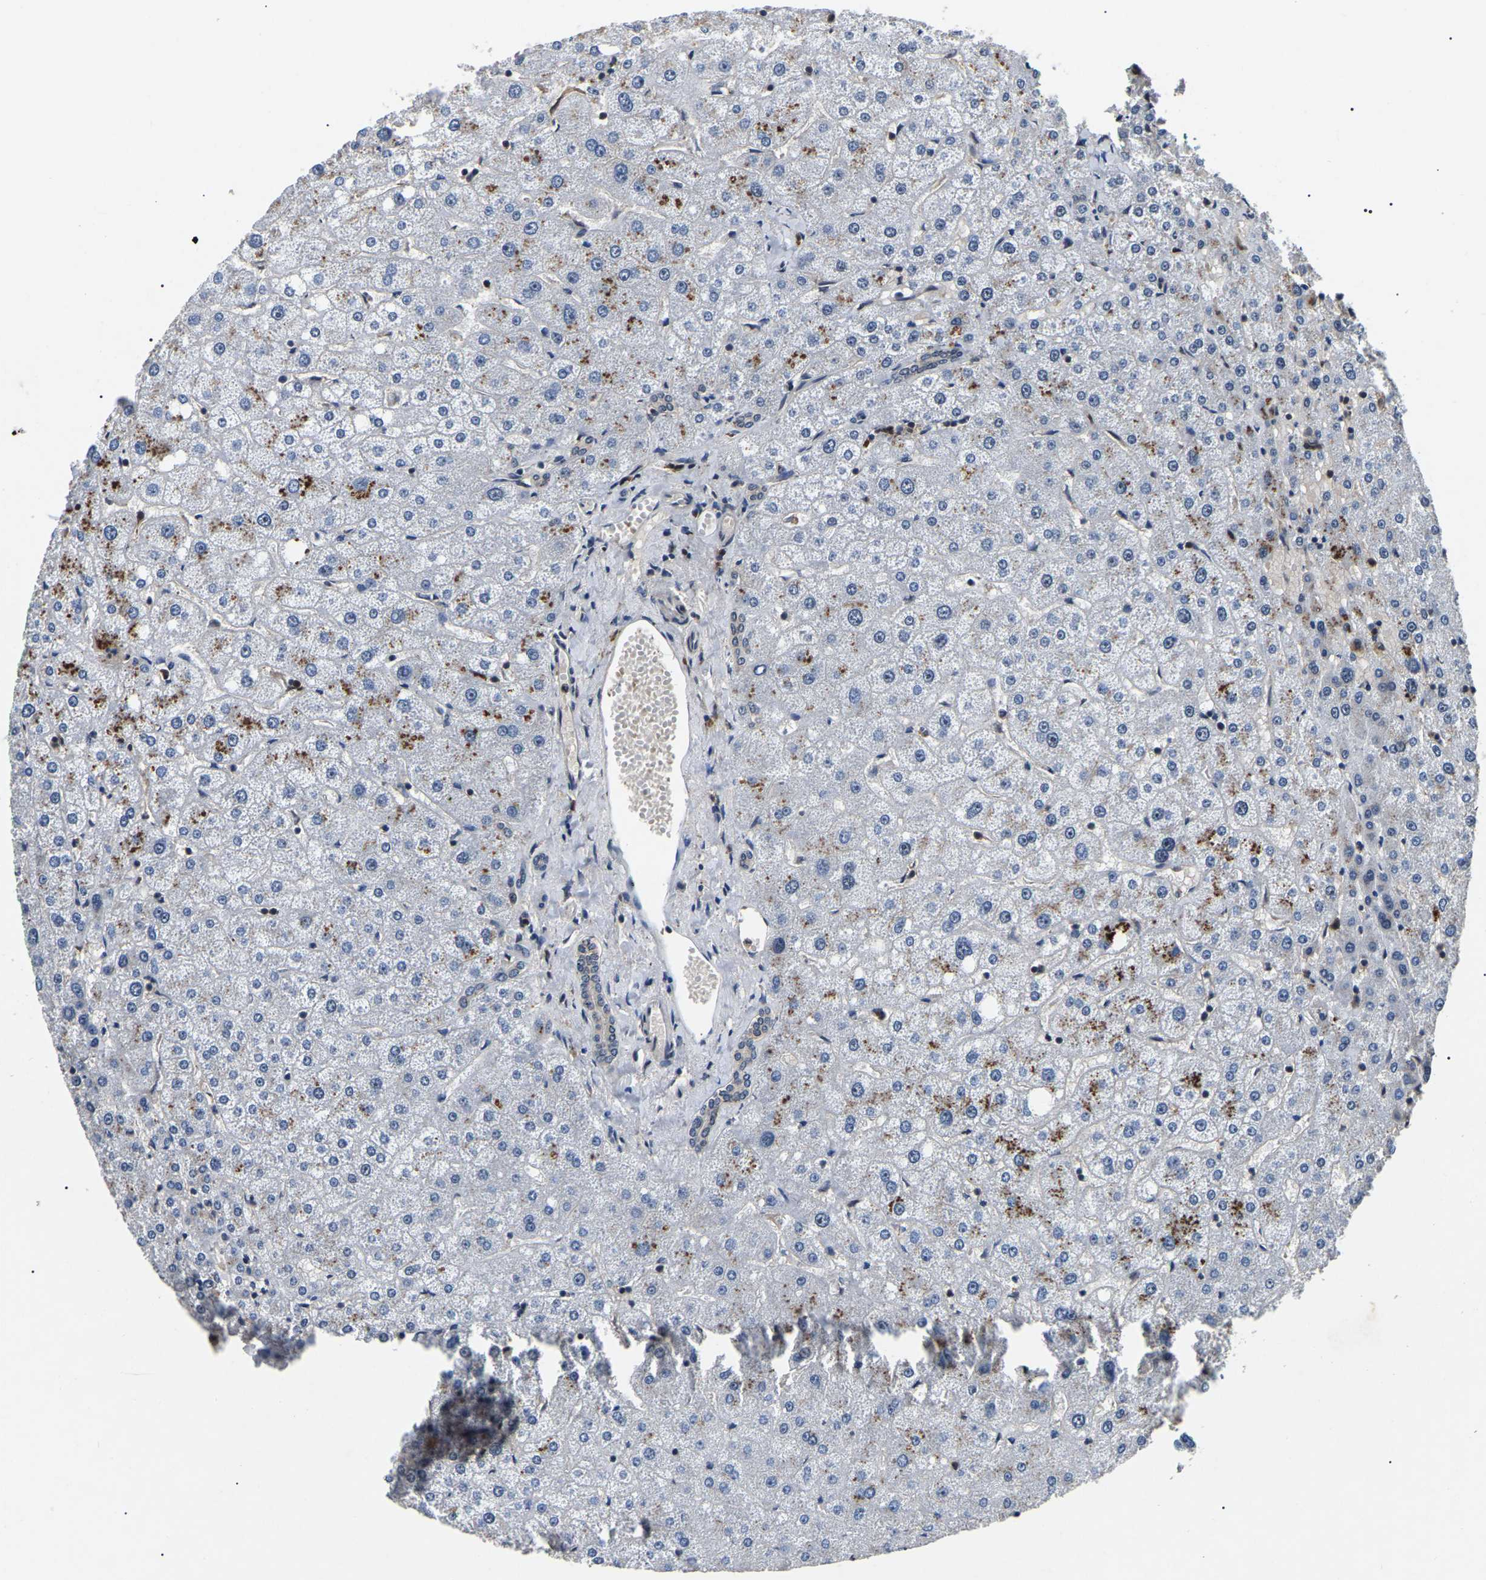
{"staining": {"intensity": "negative", "quantity": "none", "location": "none"}, "tissue": "liver", "cell_type": "Cholangiocytes", "image_type": "normal", "snomed": [{"axis": "morphology", "description": "Normal tissue, NOS"}, {"axis": "topography", "description": "Liver"}], "caption": "Immunohistochemistry micrograph of unremarkable liver stained for a protein (brown), which displays no positivity in cholangiocytes.", "gene": "RBM28", "patient": {"sex": "male", "age": 73}}